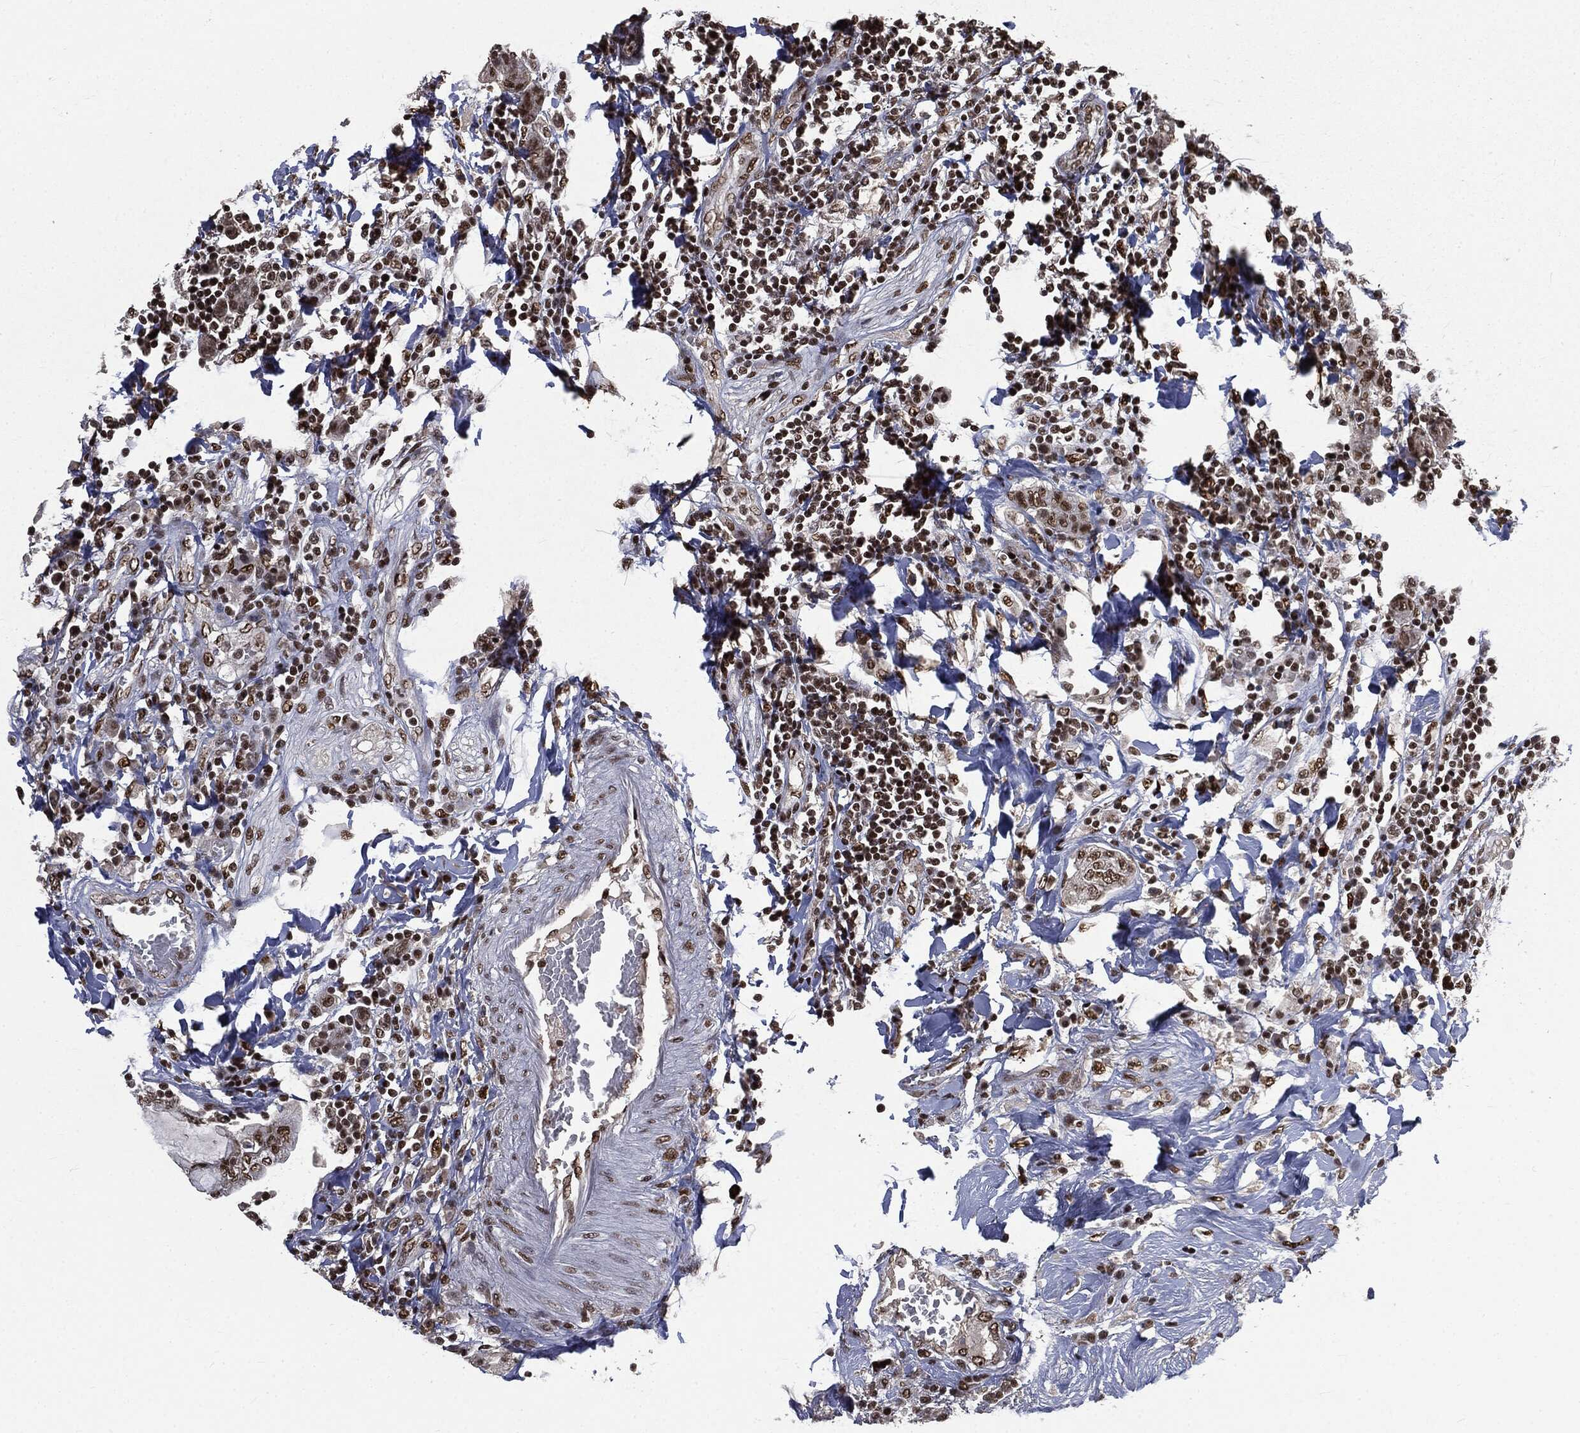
{"staining": {"intensity": "strong", "quantity": ">75%", "location": "nuclear"}, "tissue": "colorectal cancer", "cell_type": "Tumor cells", "image_type": "cancer", "snomed": [{"axis": "morphology", "description": "Adenocarcinoma, NOS"}, {"axis": "topography", "description": "Colon"}], "caption": "A histopathology image showing strong nuclear positivity in approximately >75% of tumor cells in colorectal cancer, as visualized by brown immunohistochemical staining.", "gene": "DPH2", "patient": {"sex": "female", "age": 48}}